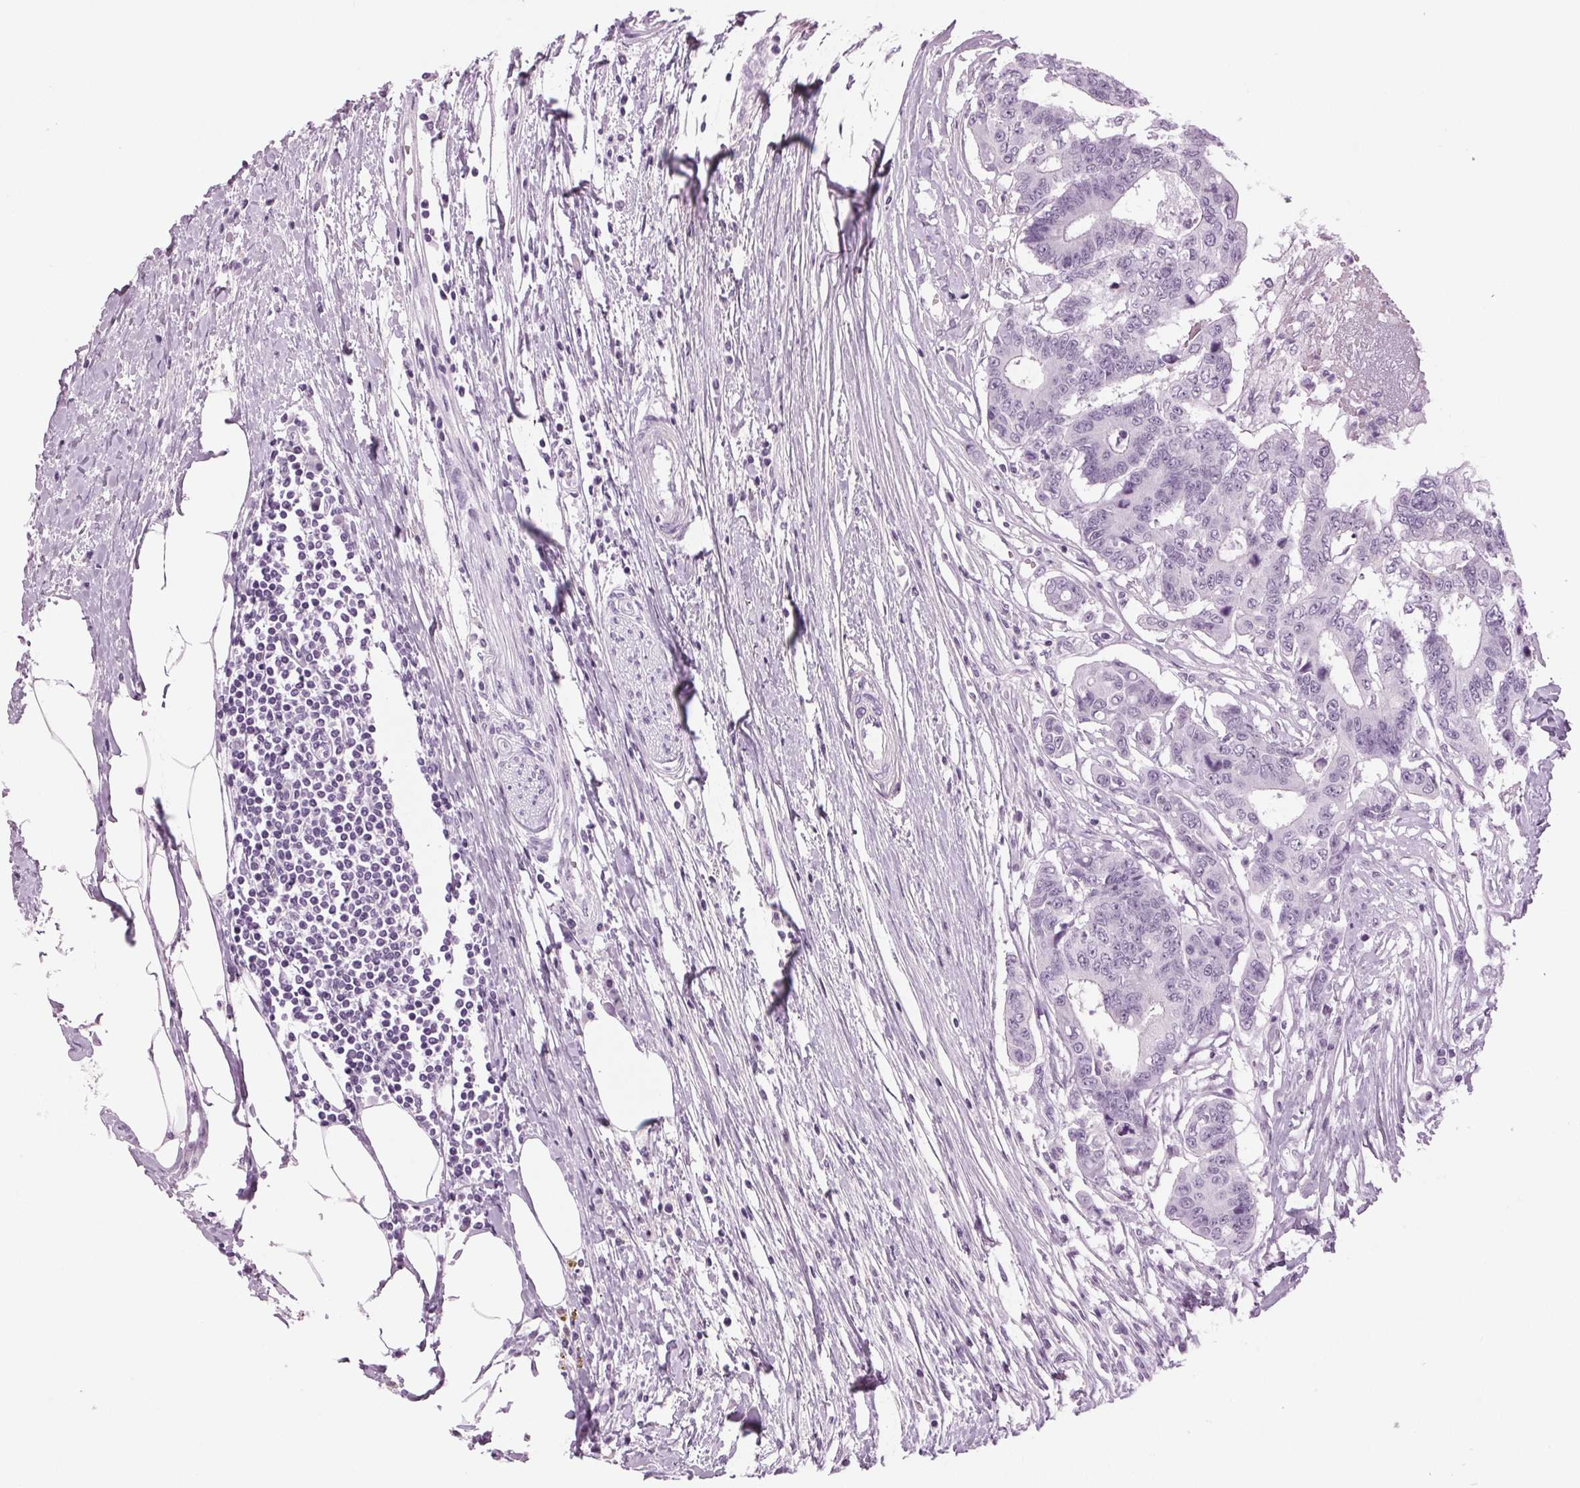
{"staining": {"intensity": "negative", "quantity": "none", "location": "none"}, "tissue": "colorectal cancer", "cell_type": "Tumor cells", "image_type": "cancer", "snomed": [{"axis": "morphology", "description": "Adenocarcinoma, NOS"}, {"axis": "topography", "description": "Colon"}], "caption": "The immunohistochemistry (IHC) histopathology image has no significant positivity in tumor cells of adenocarcinoma (colorectal) tissue.", "gene": "DNAH12", "patient": {"sex": "female", "age": 48}}